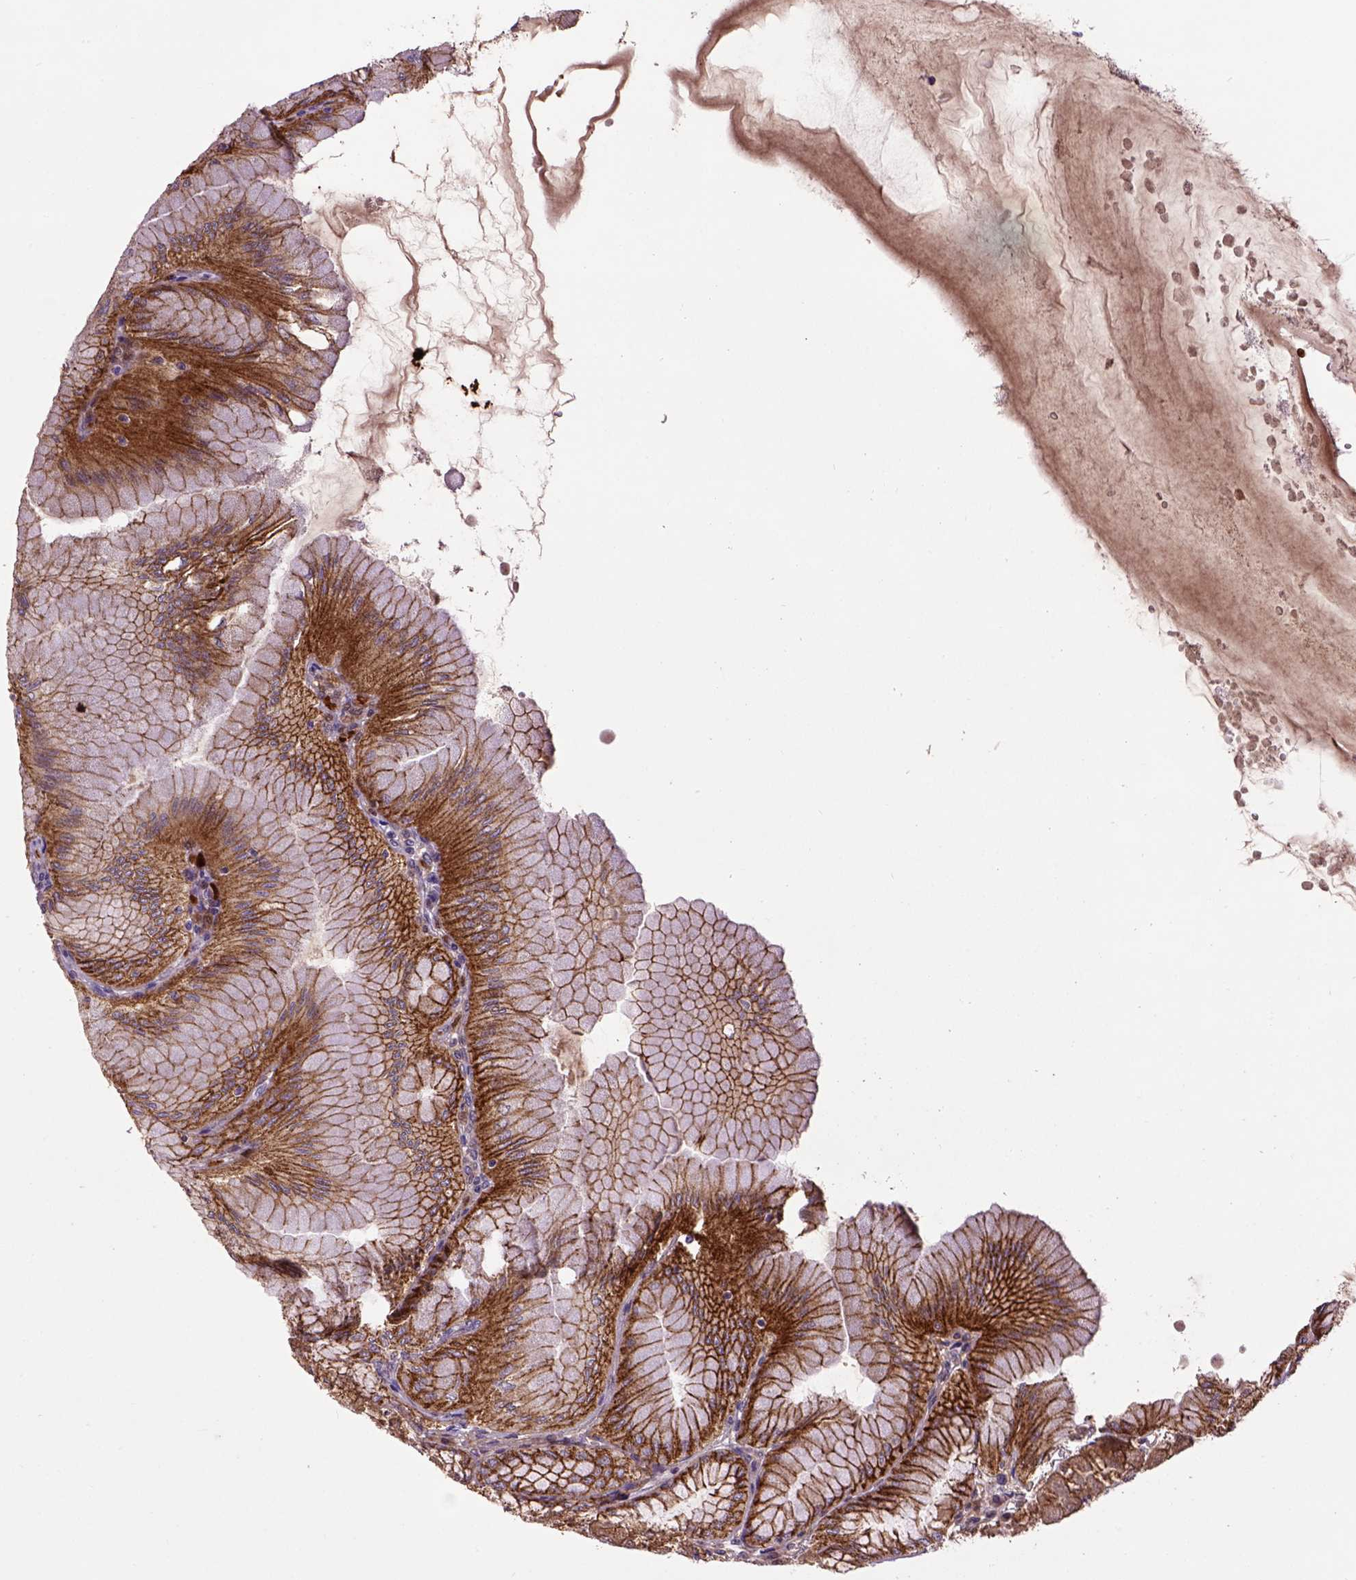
{"staining": {"intensity": "strong", "quantity": ">75%", "location": "cytoplasmic/membranous"}, "tissue": "stomach", "cell_type": "Glandular cells", "image_type": "normal", "snomed": [{"axis": "morphology", "description": "Normal tissue, NOS"}, {"axis": "topography", "description": "Stomach, upper"}], "caption": "This micrograph exhibits IHC staining of benign human stomach, with high strong cytoplasmic/membranous expression in about >75% of glandular cells.", "gene": "CDH1", "patient": {"sex": "male", "age": 60}}